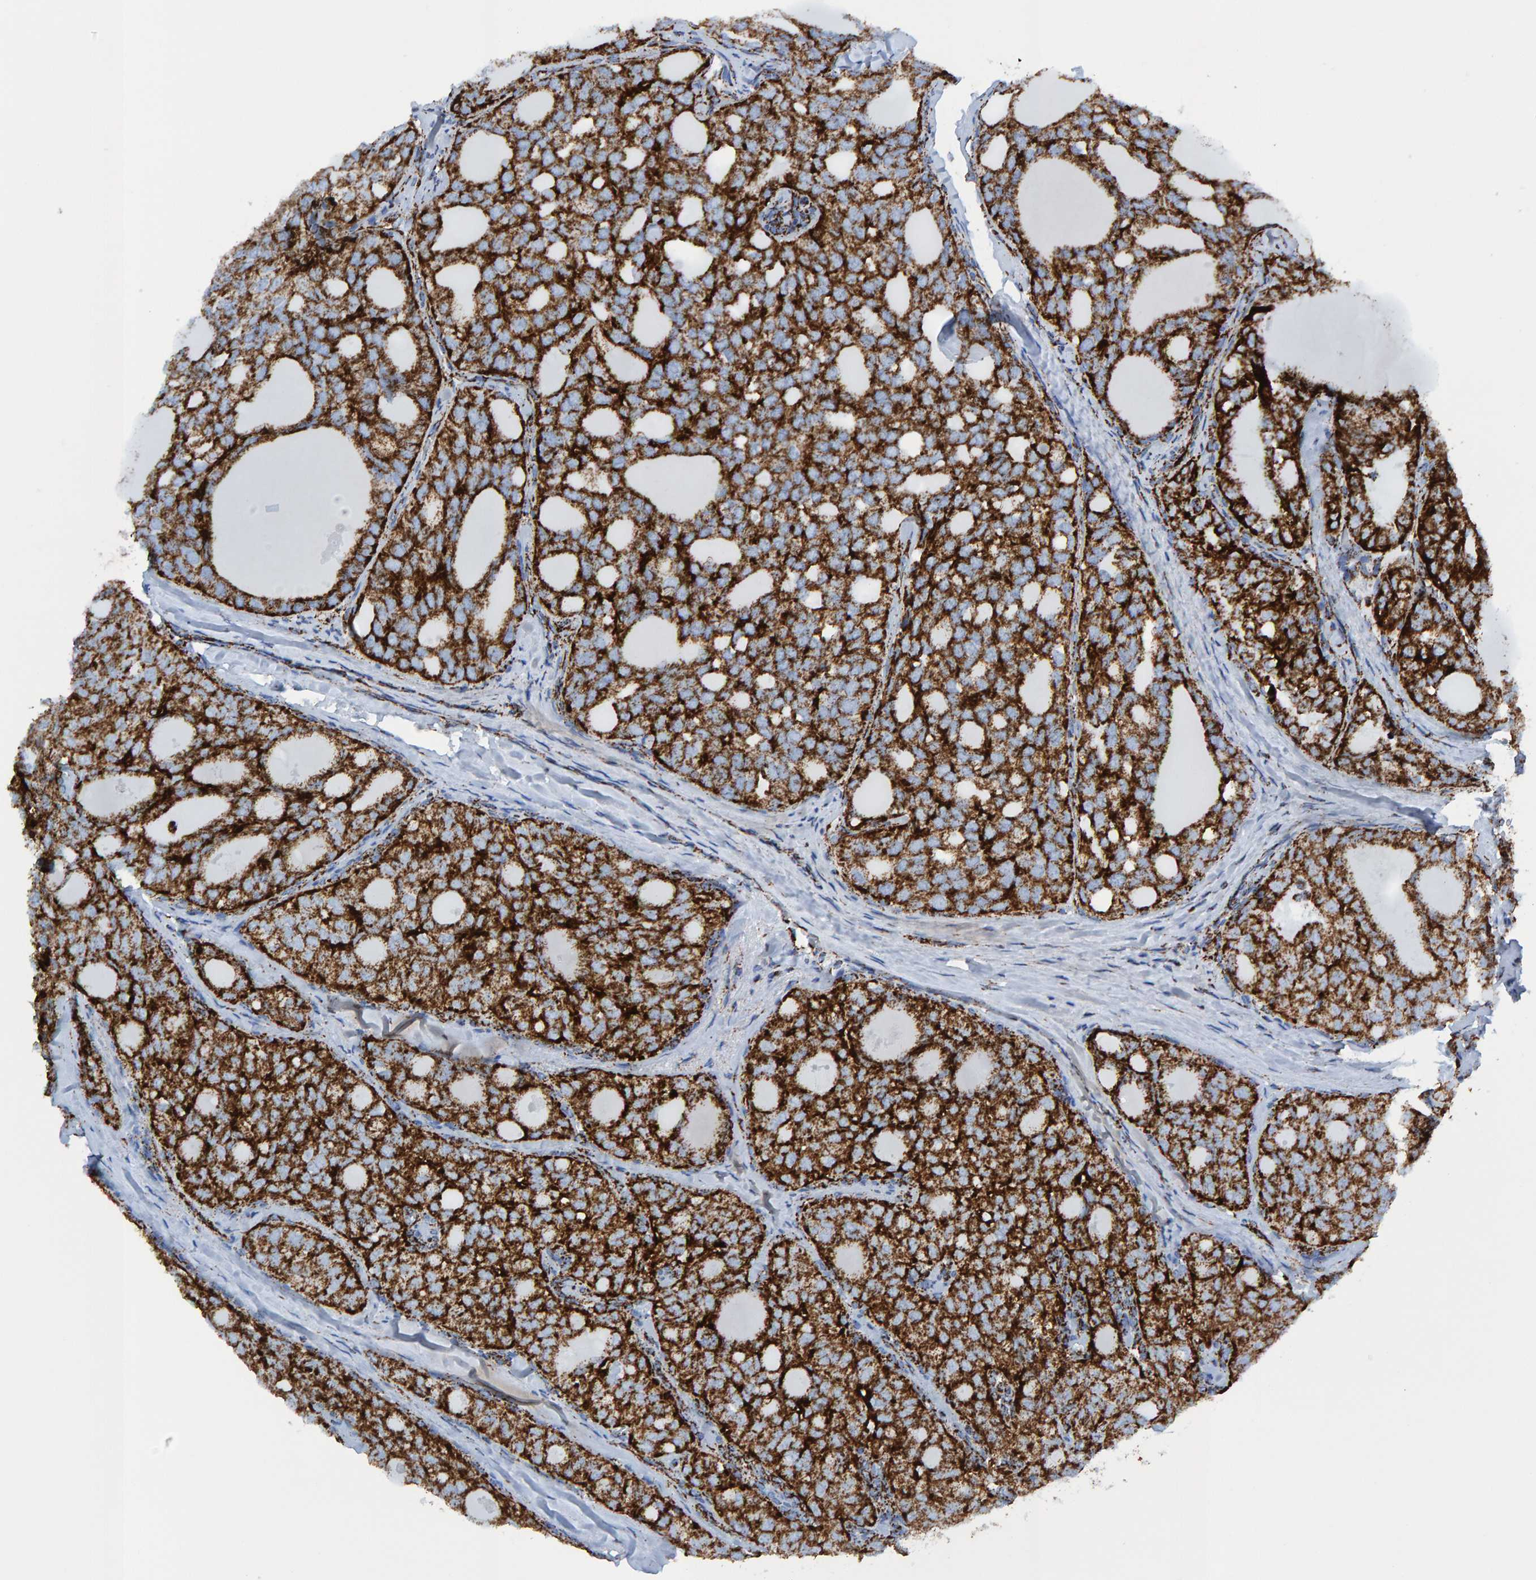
{"staining": {"intensity": "strong", "quantity": ">75%", "location": "cytoplasmic/membranous"}, "tissue": "thyroid cancer", "cell_type": "Tumor cells", "image_type": "cancer", "snomed": [{"axis": "morphology", "description": "Follicular adenoma carcinoma, NOS"}, {"axis": "topography", "description": "Thyroid gland"}], "caption": "Protein analysis of follicular adenoma carcinoma (thyroid) tissue displays strong cytoplasmic/membranous staining in about >75% of tumor cells.", "gene": "ENSG00000262660", "patient": {"sex": "male", "age": 75}}